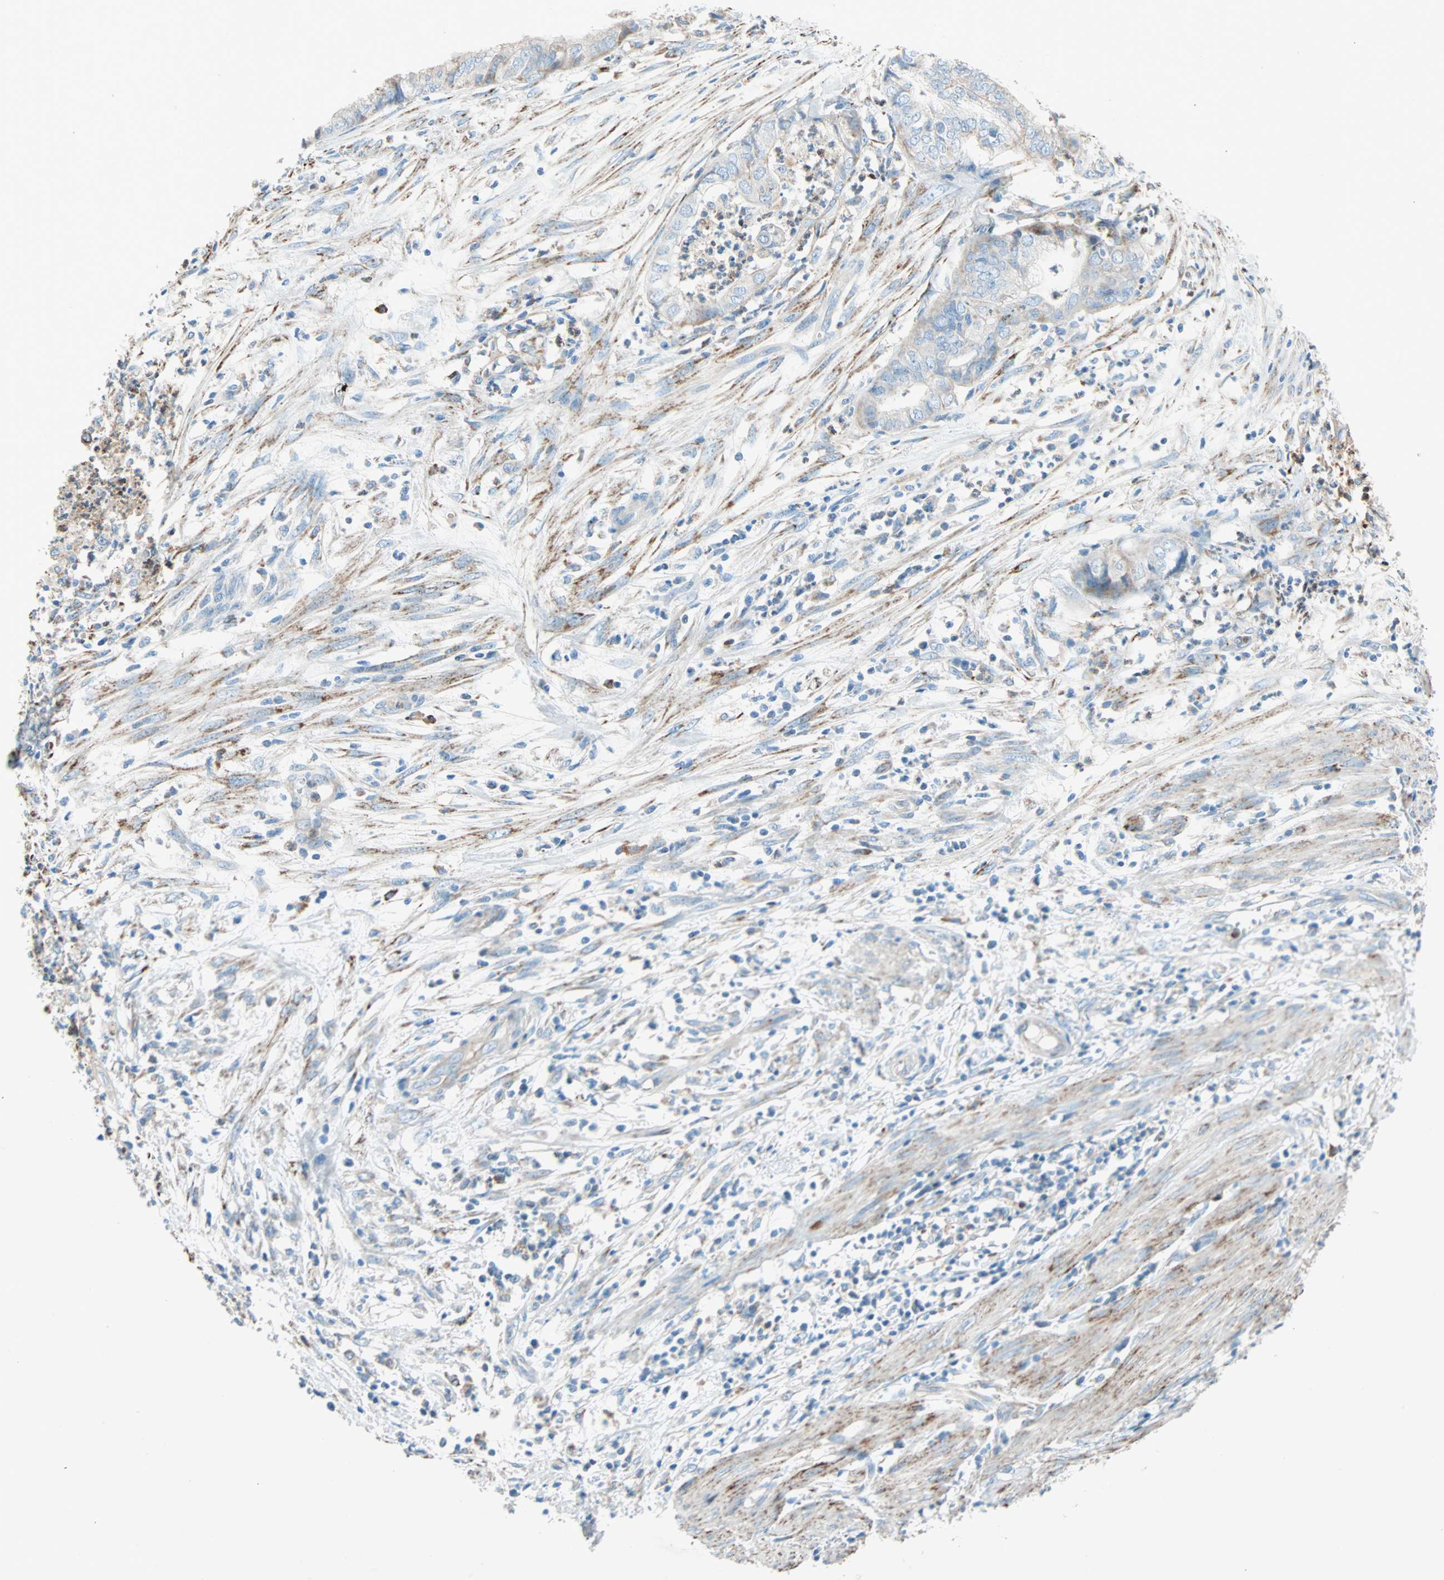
{"staining": {"intensity": "weak", "quantity": ">75%", "location": "cytoplasmic/membranous"}, "tissue": "endometrial cancer", "cell_type": "Tumor cells", "image_type": "cancer", "snomed": [{"axis": "morphology", "description": "Necrosis, NOS"}, {"axis": "morphology", "description": "Adenocarcinoma, NOS"}, {"axis": "topography", "description": "Endometrium"}], "caption": "A photomicrograph showing weak cytoplasmic/membranous staining in about >75% of tumor cells in endometrial adenocarcinoma, as visualized by brown immunohistochemical staining.", "gene": "LY6G6F", "patient": {"sex": "female", "age": 79}}